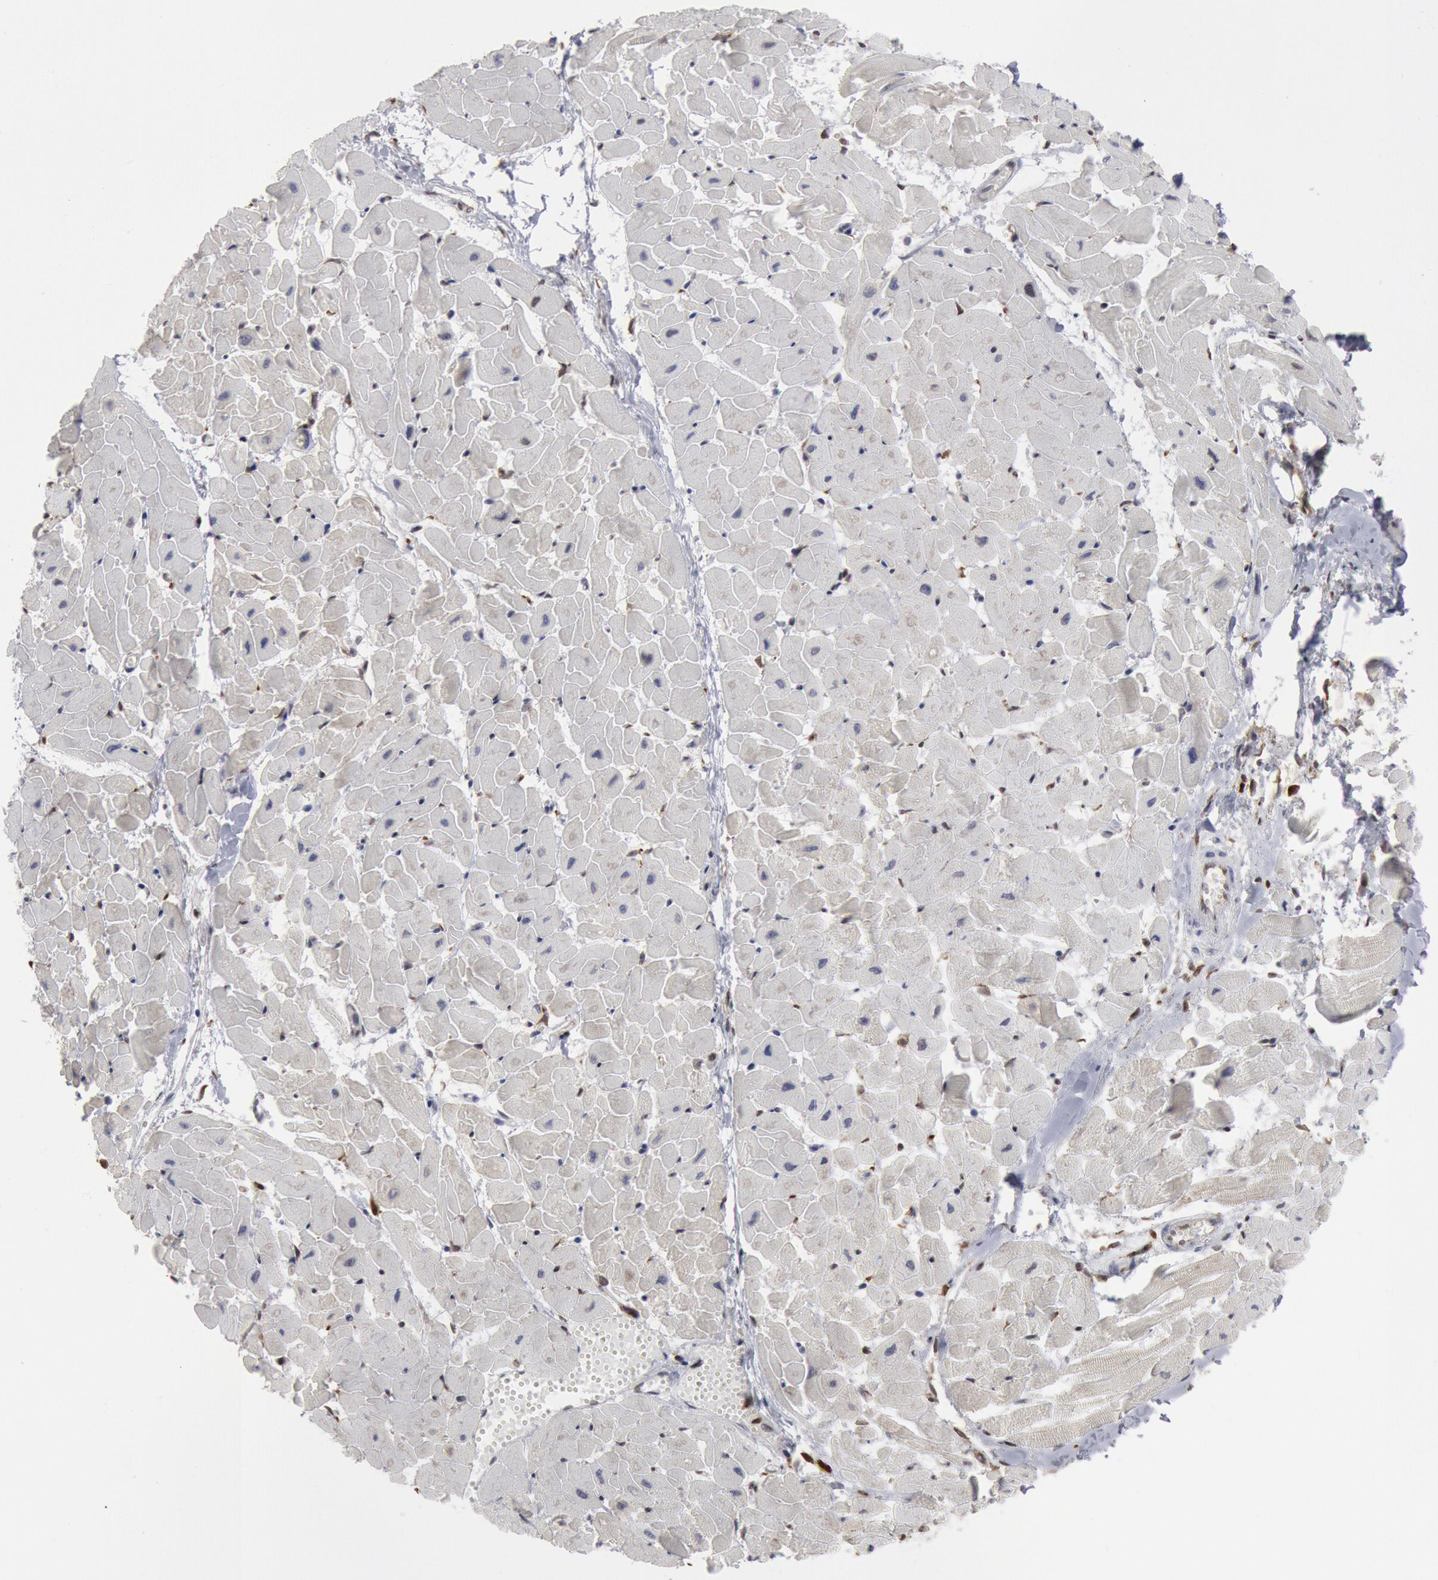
{"staining": {"intensity": "moderate", "quantity": "25%-75%", "location": "nuclear"}, "tissue": "heart muscle", "cell_type": "Cardiomyocytes", "image_type": "normal", "snomed": [{"axis": "morphology", "description": "Normal tissue, NOS"}, {"axis": "topography", "description": "Heart"}], "caption": "High-magnification brightfield microscopy of unremarkable heart muscle stained with DAB (brown) and counterstained with hematoxylin (blue). cardiomyocytes exhibit moderate nuclear positivity is identified in about25%-75% of cells.", "gene": "SUB1", "patient": {"sex": "female", "age": 19}}